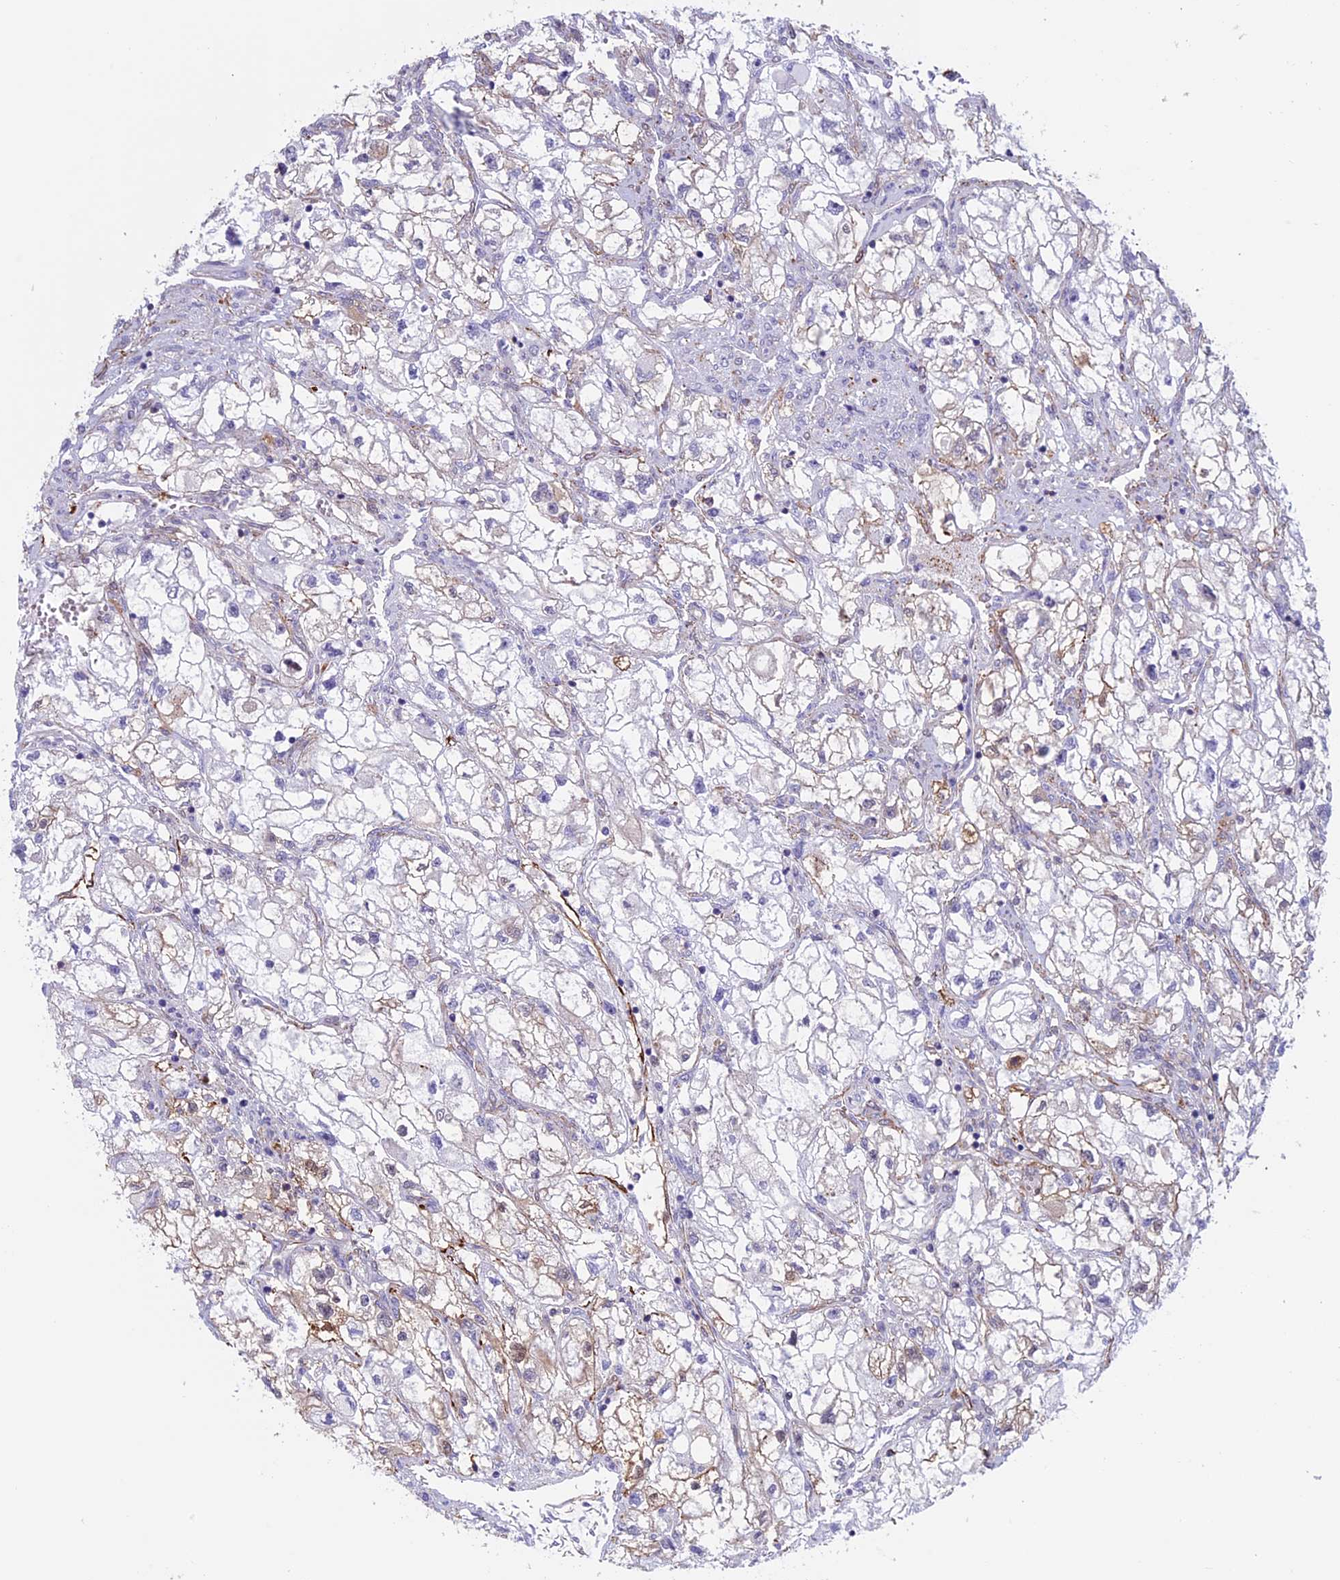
{"staining": {"intensity": "weak", "quantity": "<25%", "location": "cytoplasmic/membranous"}, "tissue": "renal cancer", "cell_type": "Tumor cells", "image_type": "cancer", "snomed": [{"axis": "morphology", "description": "Adenocarcinoma, NOS"}, {"axis": "topography", "description": "Kidney"}], "caption": "Micrograph shows no significant protein expression in tumor cells of renal adenocarcinoma. (DAB immunohistochemistry (IHC) with hematoxylin counter stain).", "gene": "ANGPTL2", "patient": {"sex": "female", "age": 70}}